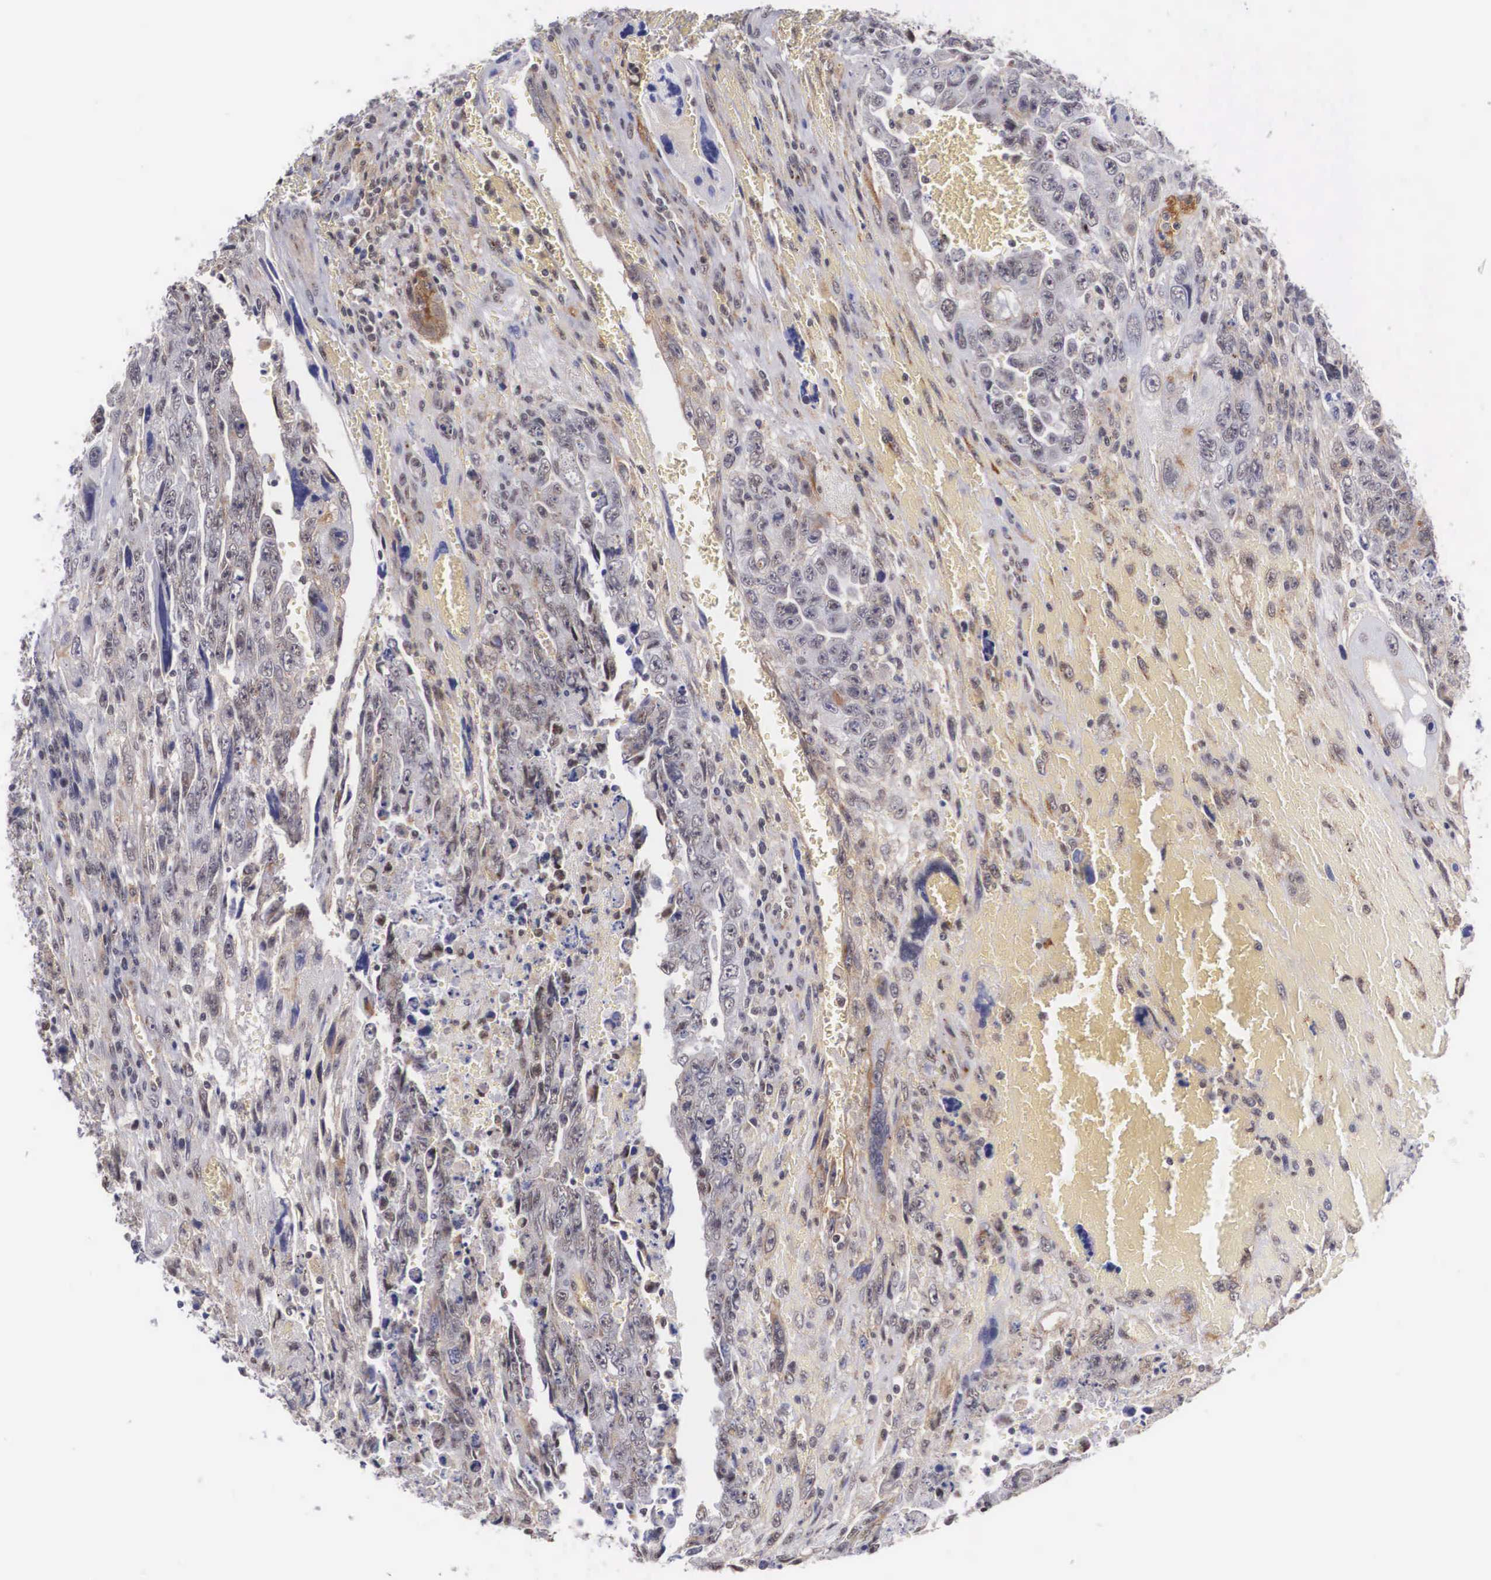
{"staining": {"intensity": "weak", "quantity": "<25%", "location": "cytoplasmic/membranous"}, "tissue": "testis cancer", "cell_type": "Tumor cells", "image_type": "cancer", "snomed": [{"axis": "morphology", "description": "Carcinoma, Embryonal, NOS"}, {"axis": "topography", "description": "Testis"}], "caption": "Immunohistochemistry (IHC) of testis embryonal carcinoma shows no positivity in tumor cells. (DAB IHC, high magnification).", "gene": "NR4A2", "patient": {"sex": "male", "age": 28}}